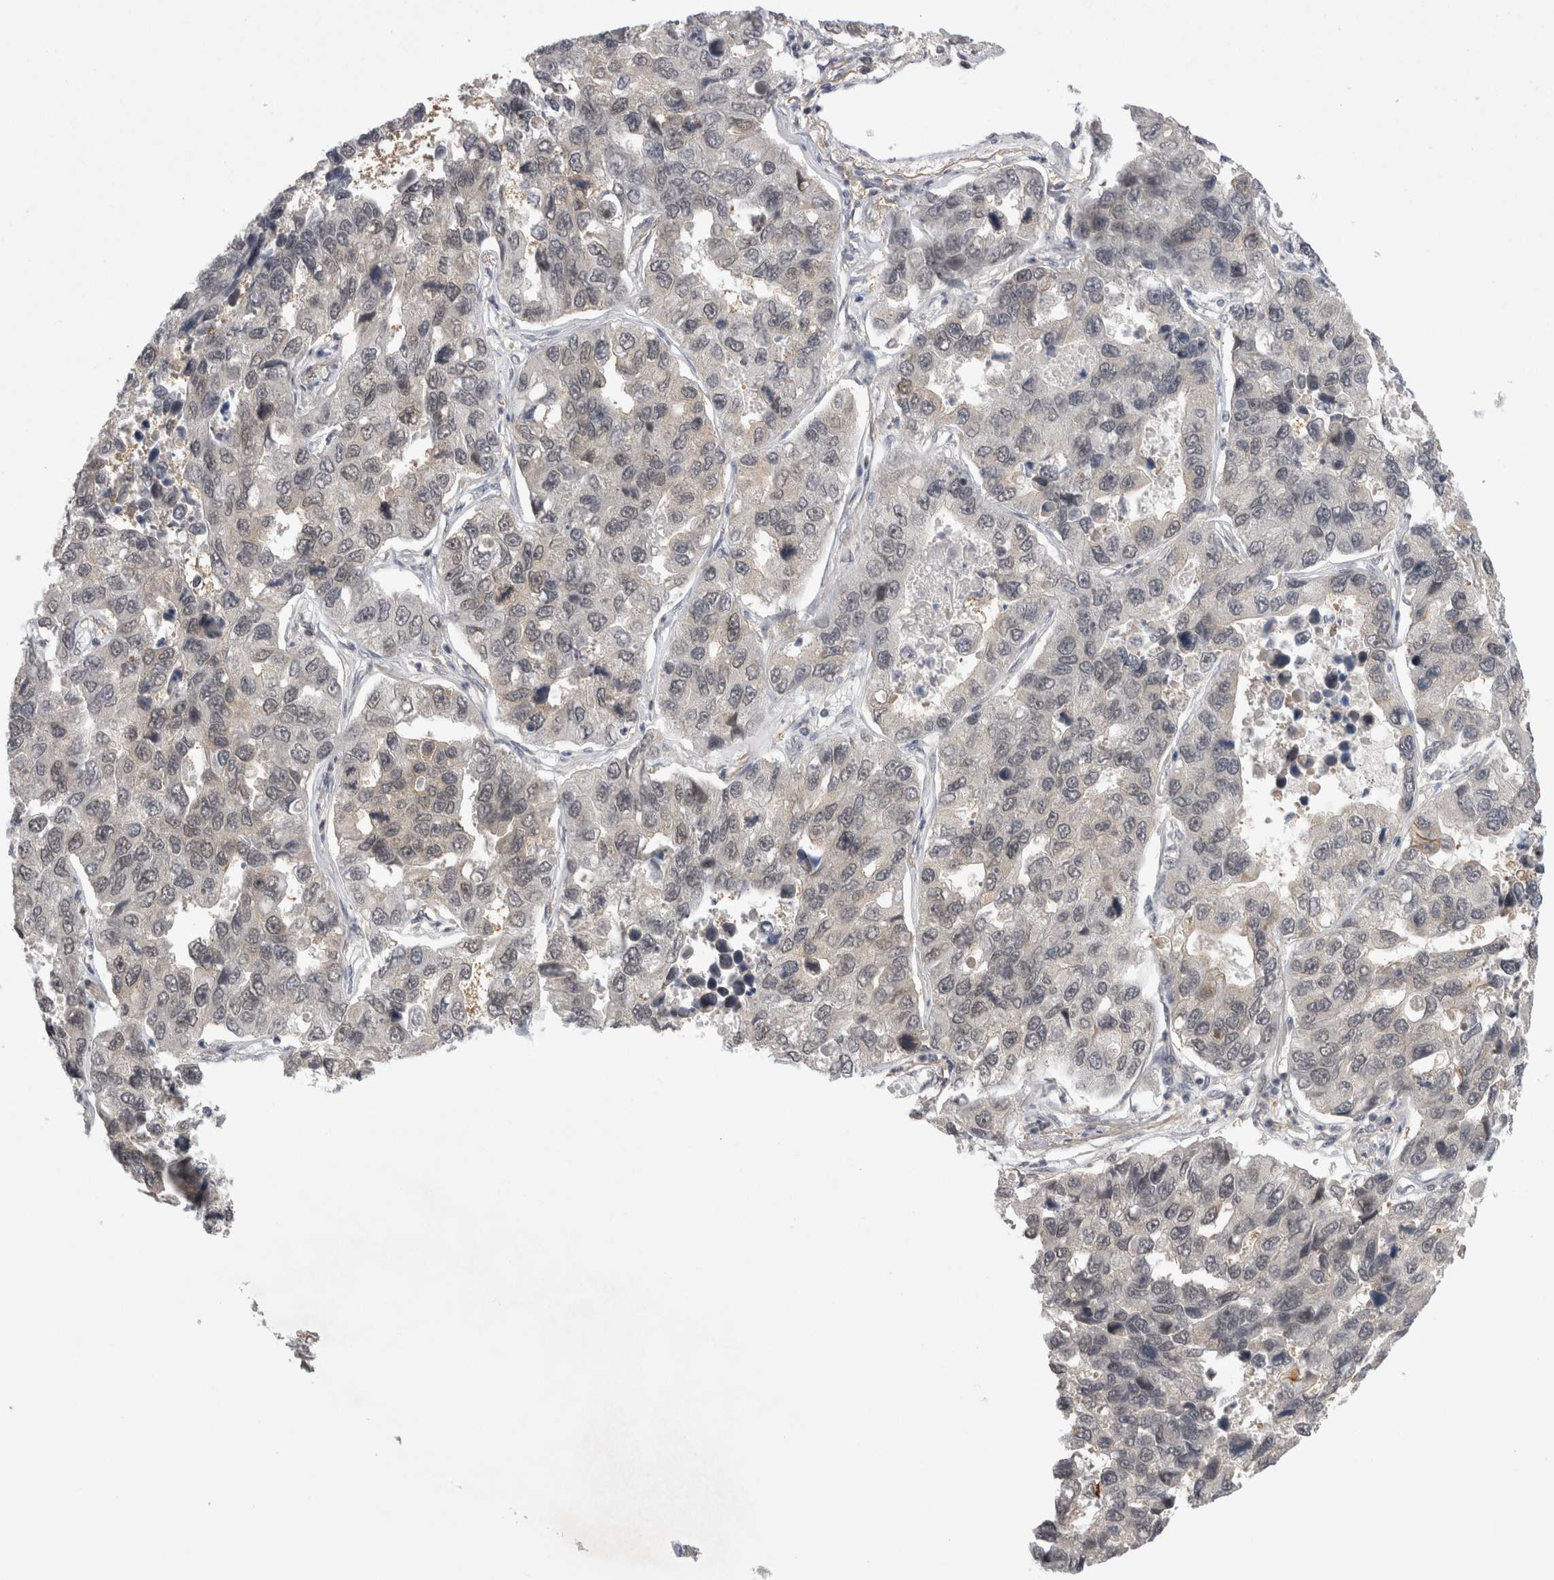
{"staining": {"intensity": "negative", "quantity": "none", "location": "none"}, "tissue": "lung cancer", "cell_type": "Tumor cells", "image_type": "cancer", "snomed": [{"axis": "morphology", "description": "Adenocarcinoma, NOS"}, {"axis": "topography", "description": "Lung"}], "caption": "Photomicrograph shows no significant protein positivity in tumor cells of lung cancer (adenocarcinoma).", "gene": "ZNF341", "patient": {"sex": "male", "age": 64}}